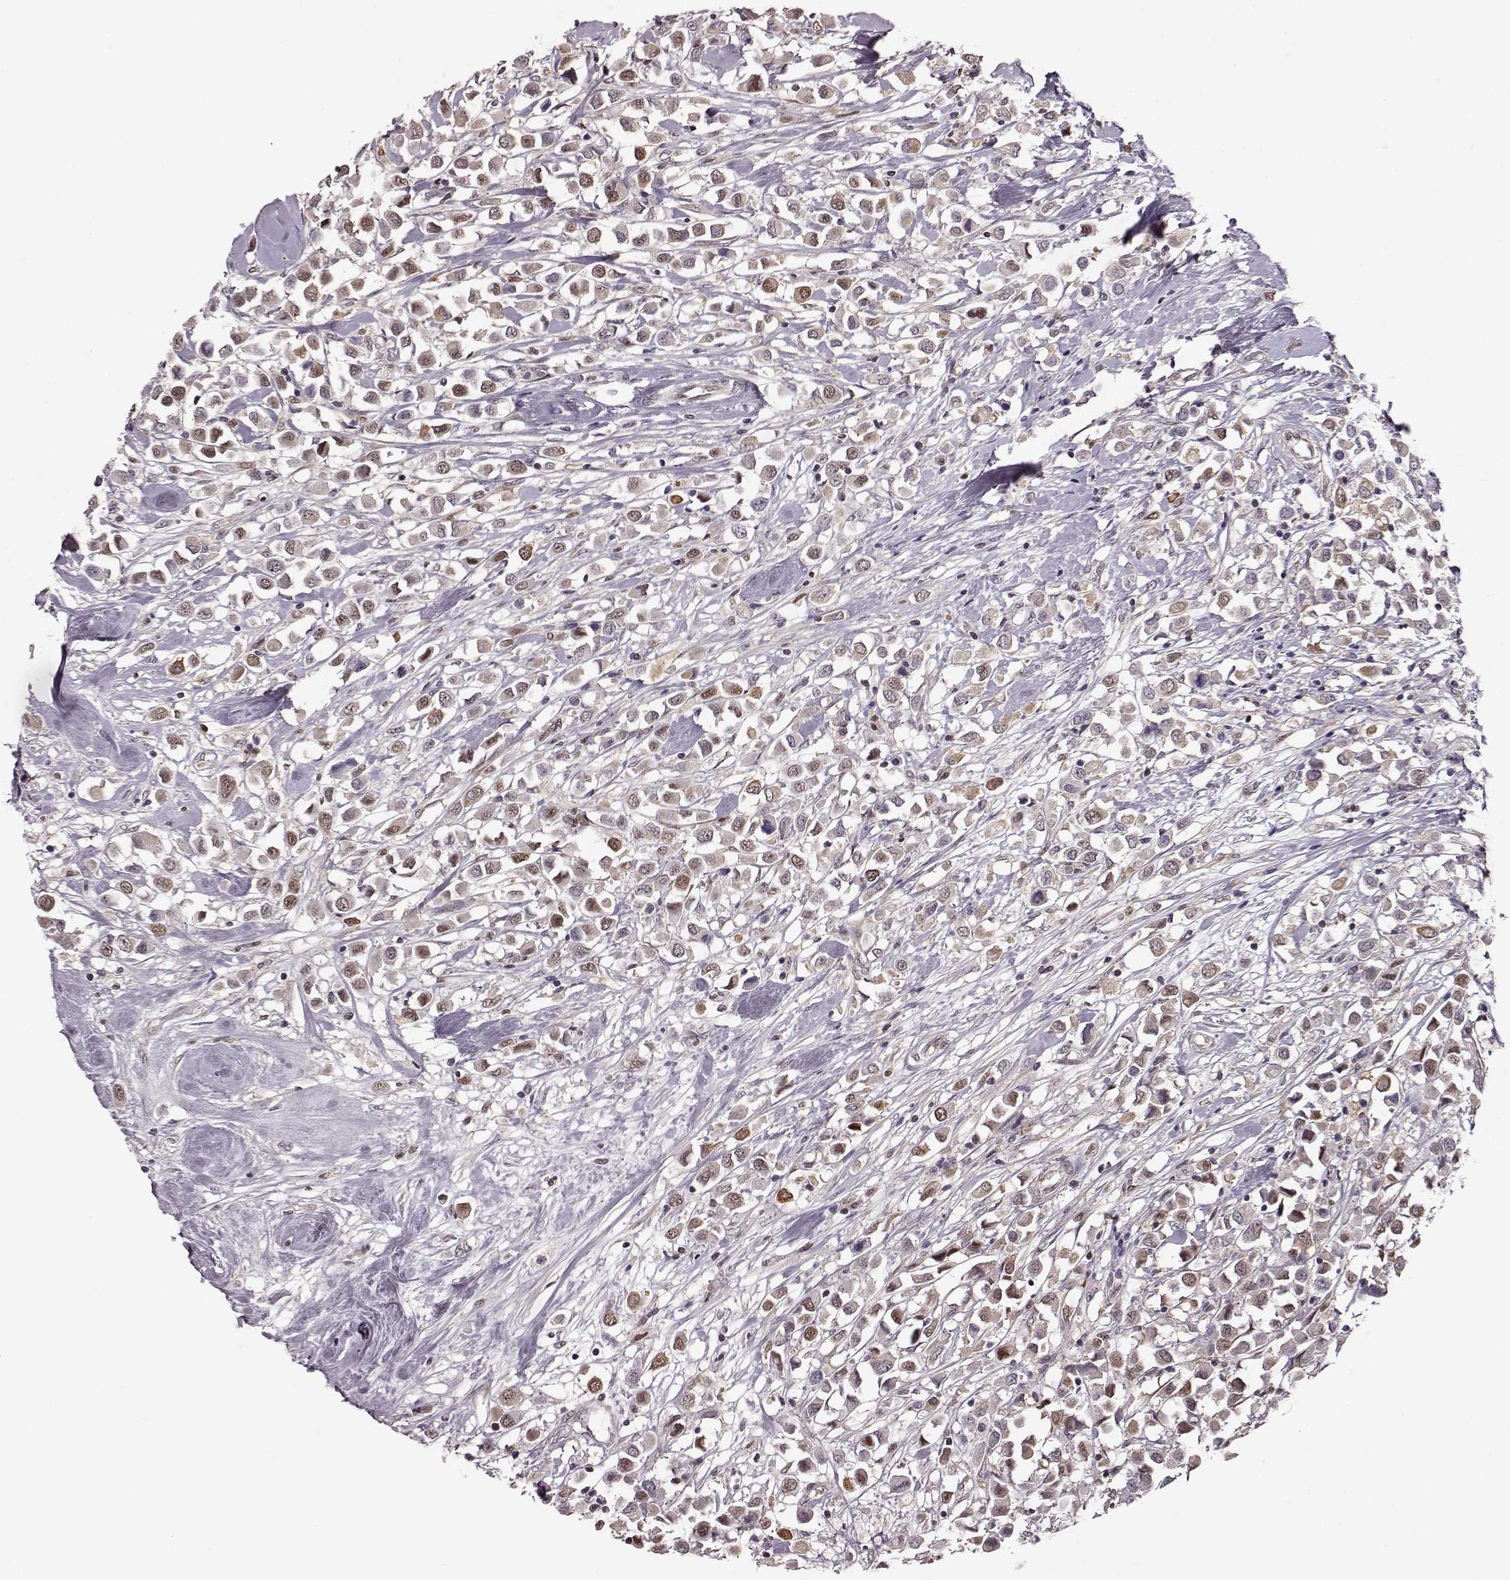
{"staining": {"intensity": "moderate", "quantity": "<25%", "location": "nuclear"}, "tissue": "breast cancer", "cell_type": "Tumor cells", "image_type": "cancer", "snomed": [{"axis": "morphology", "description": "Duct carcinoma"}, {"axis": "topography", "description": "Breast"}], "caption": "Breast invasive ductal carcinoma tissue shows moderate nuclear expression in about <25% of tumor cells The staining is performed using DAB (3,3'-diaminobenzidine) brown chromogen to label protein expression. The nuclei are counter-stained blue using hematoxylin.", "gene": "KLF6", "patient": {"sex": "female", "age": 61}}